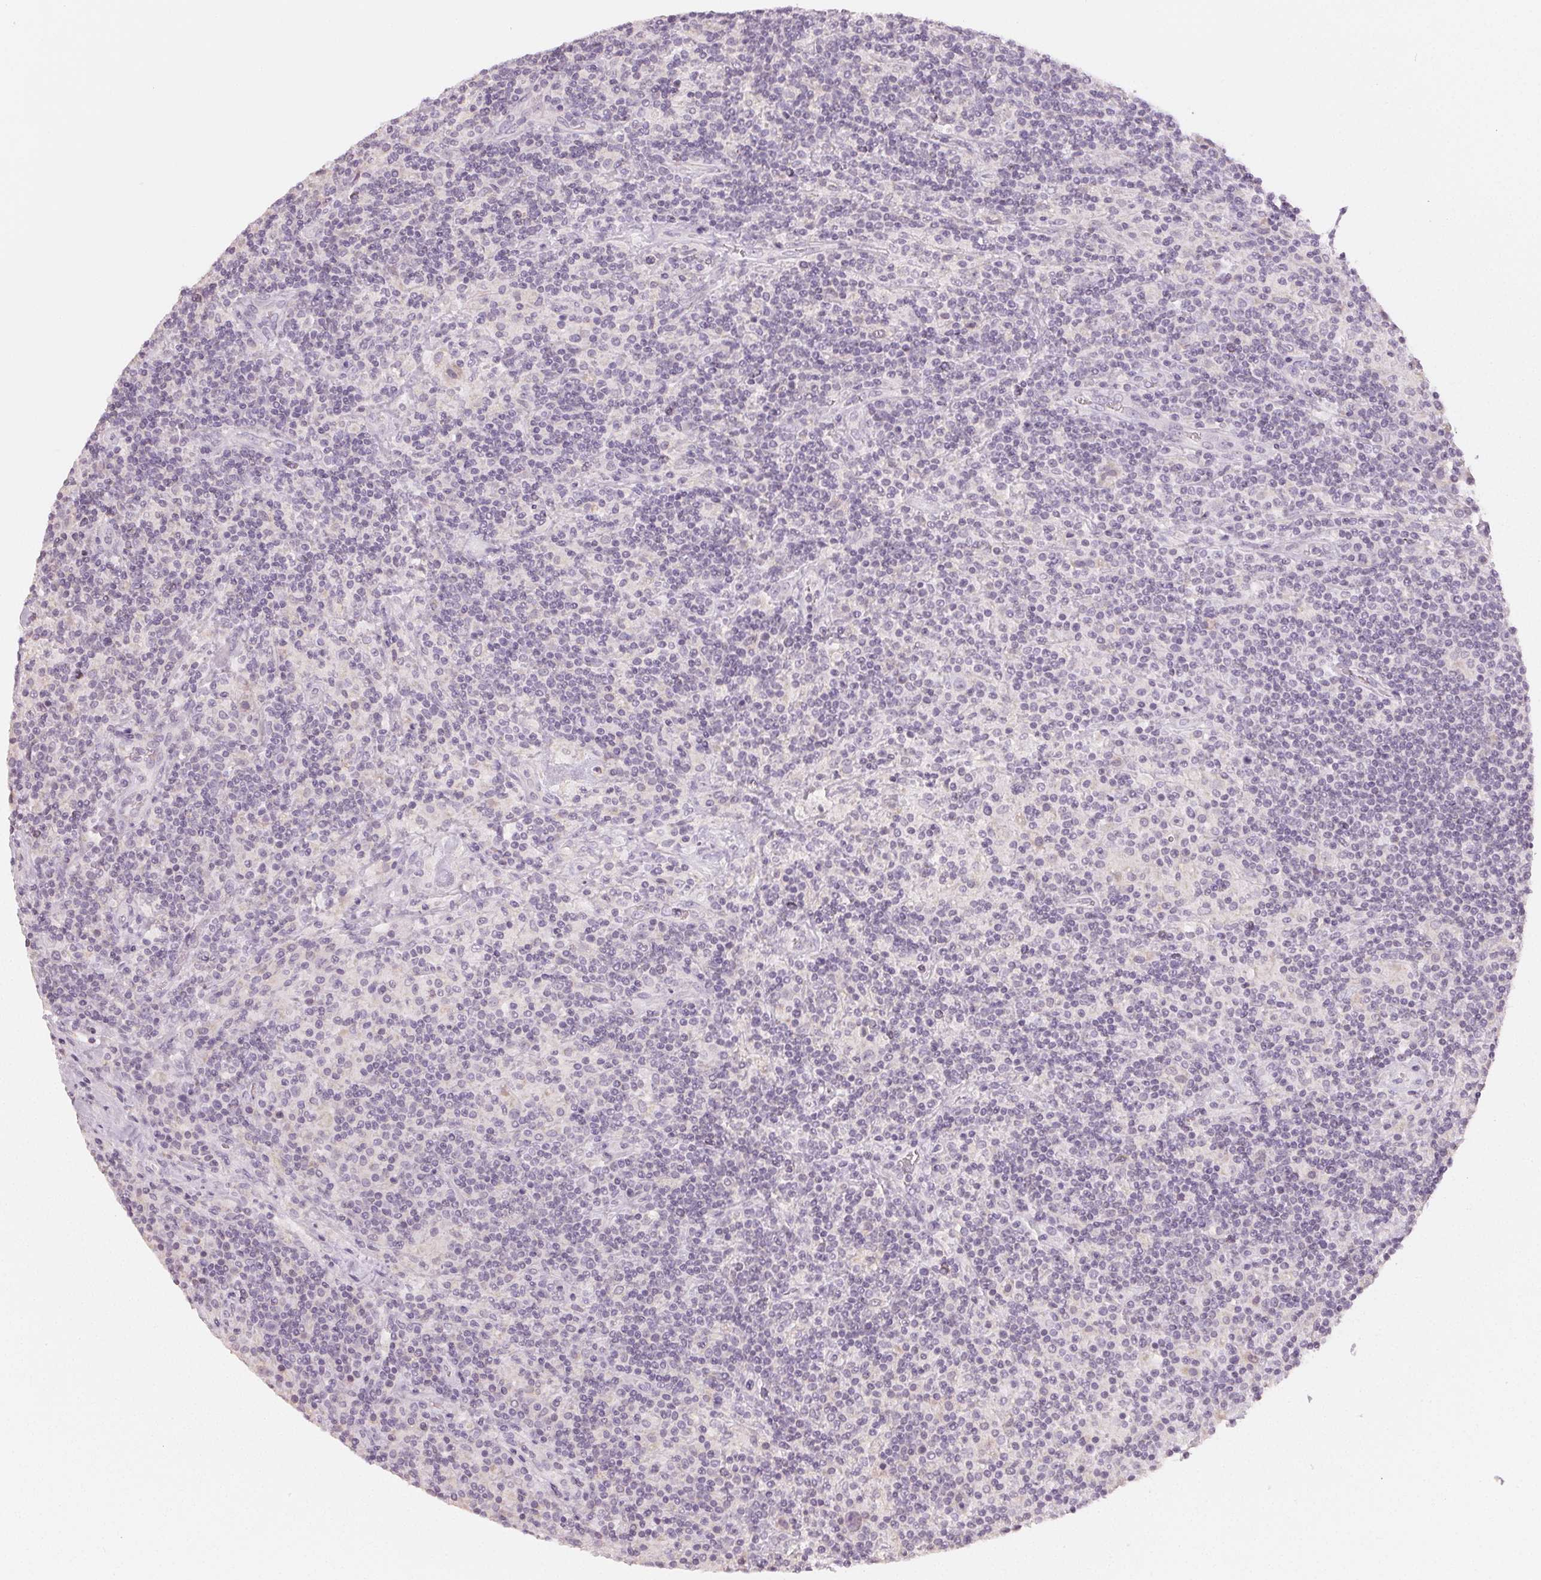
{"staining": {"intensity": "negative", "quantity": "none", "location": "none"}, "tissue": "lymphoma", "cell_type": "Tumor cells", "image_type": "cancer", "snomed": [{"axis": "morphology", "description": "Hodgkin's disease, NOS"}, {"axis": "topography", "description": "Lymph node"}], "caption": "Lymphoma was stained to show a protein in brown. There is no significant staining in tumor cells.", "gene": "LVRN", "patient": {"sex": "male", "age": 70}}